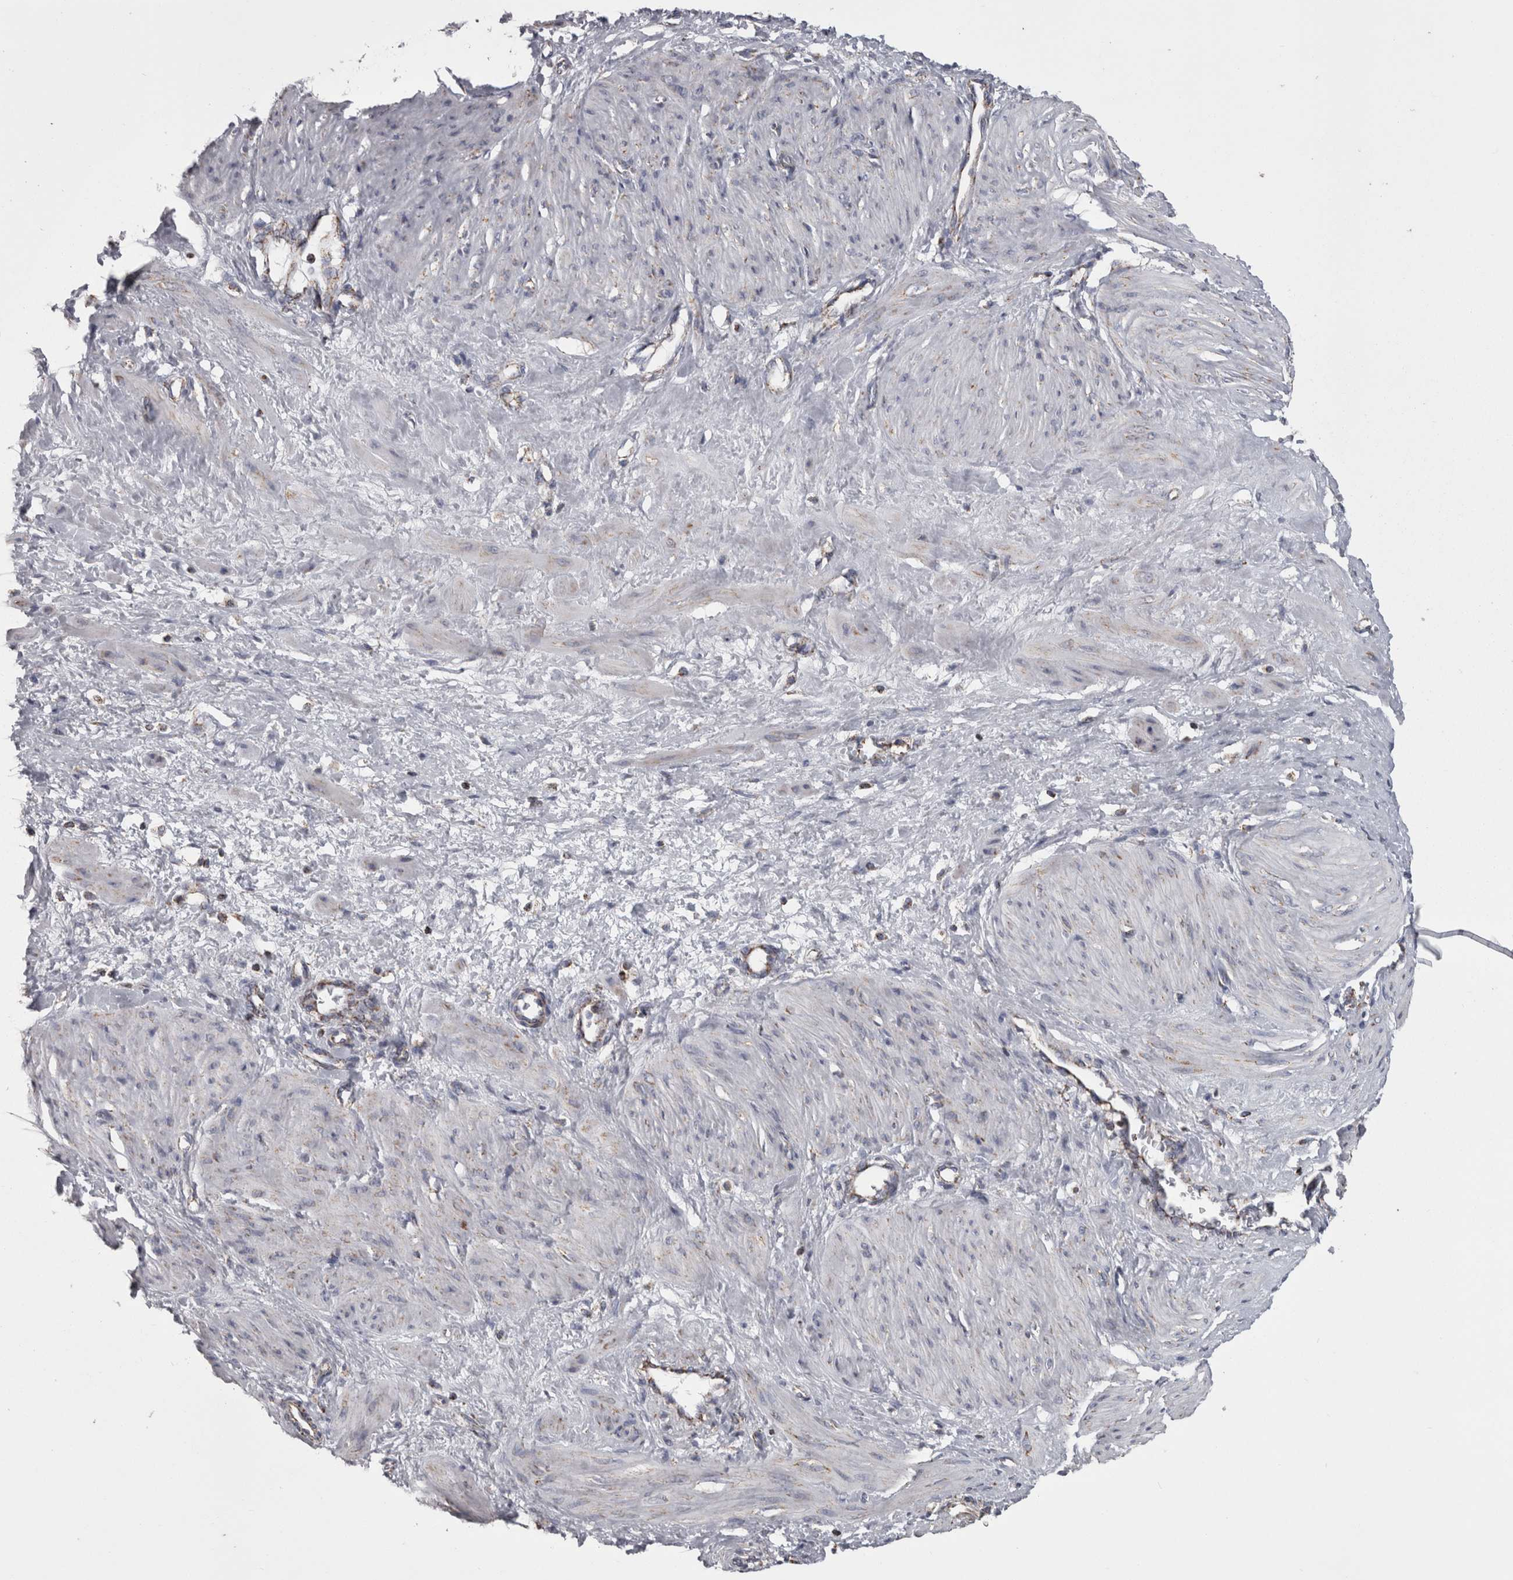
{"staining": {"intensity": "moderate", "quantity": "<25%", "location": "cytoplasmic/membranous"}, "tissue": "smooth muscle", "cell_type": "Smooth muscle cells", "image_type": "normal", "snomed": [{"axis": "morphology", "description": "Normal tissue, NOS"}, {"axis": "topography", "description": "Endometrium"}], "caption": "A photomicrograph showing moderate cytoplasmic/membranous positivity in approximately <25% of smooth muscle cells in normal smooth muscle, as visualized by brown immunohistochemical staining.", "gene": "MDH2", "patient": {"sex": "female", "age": 33}}